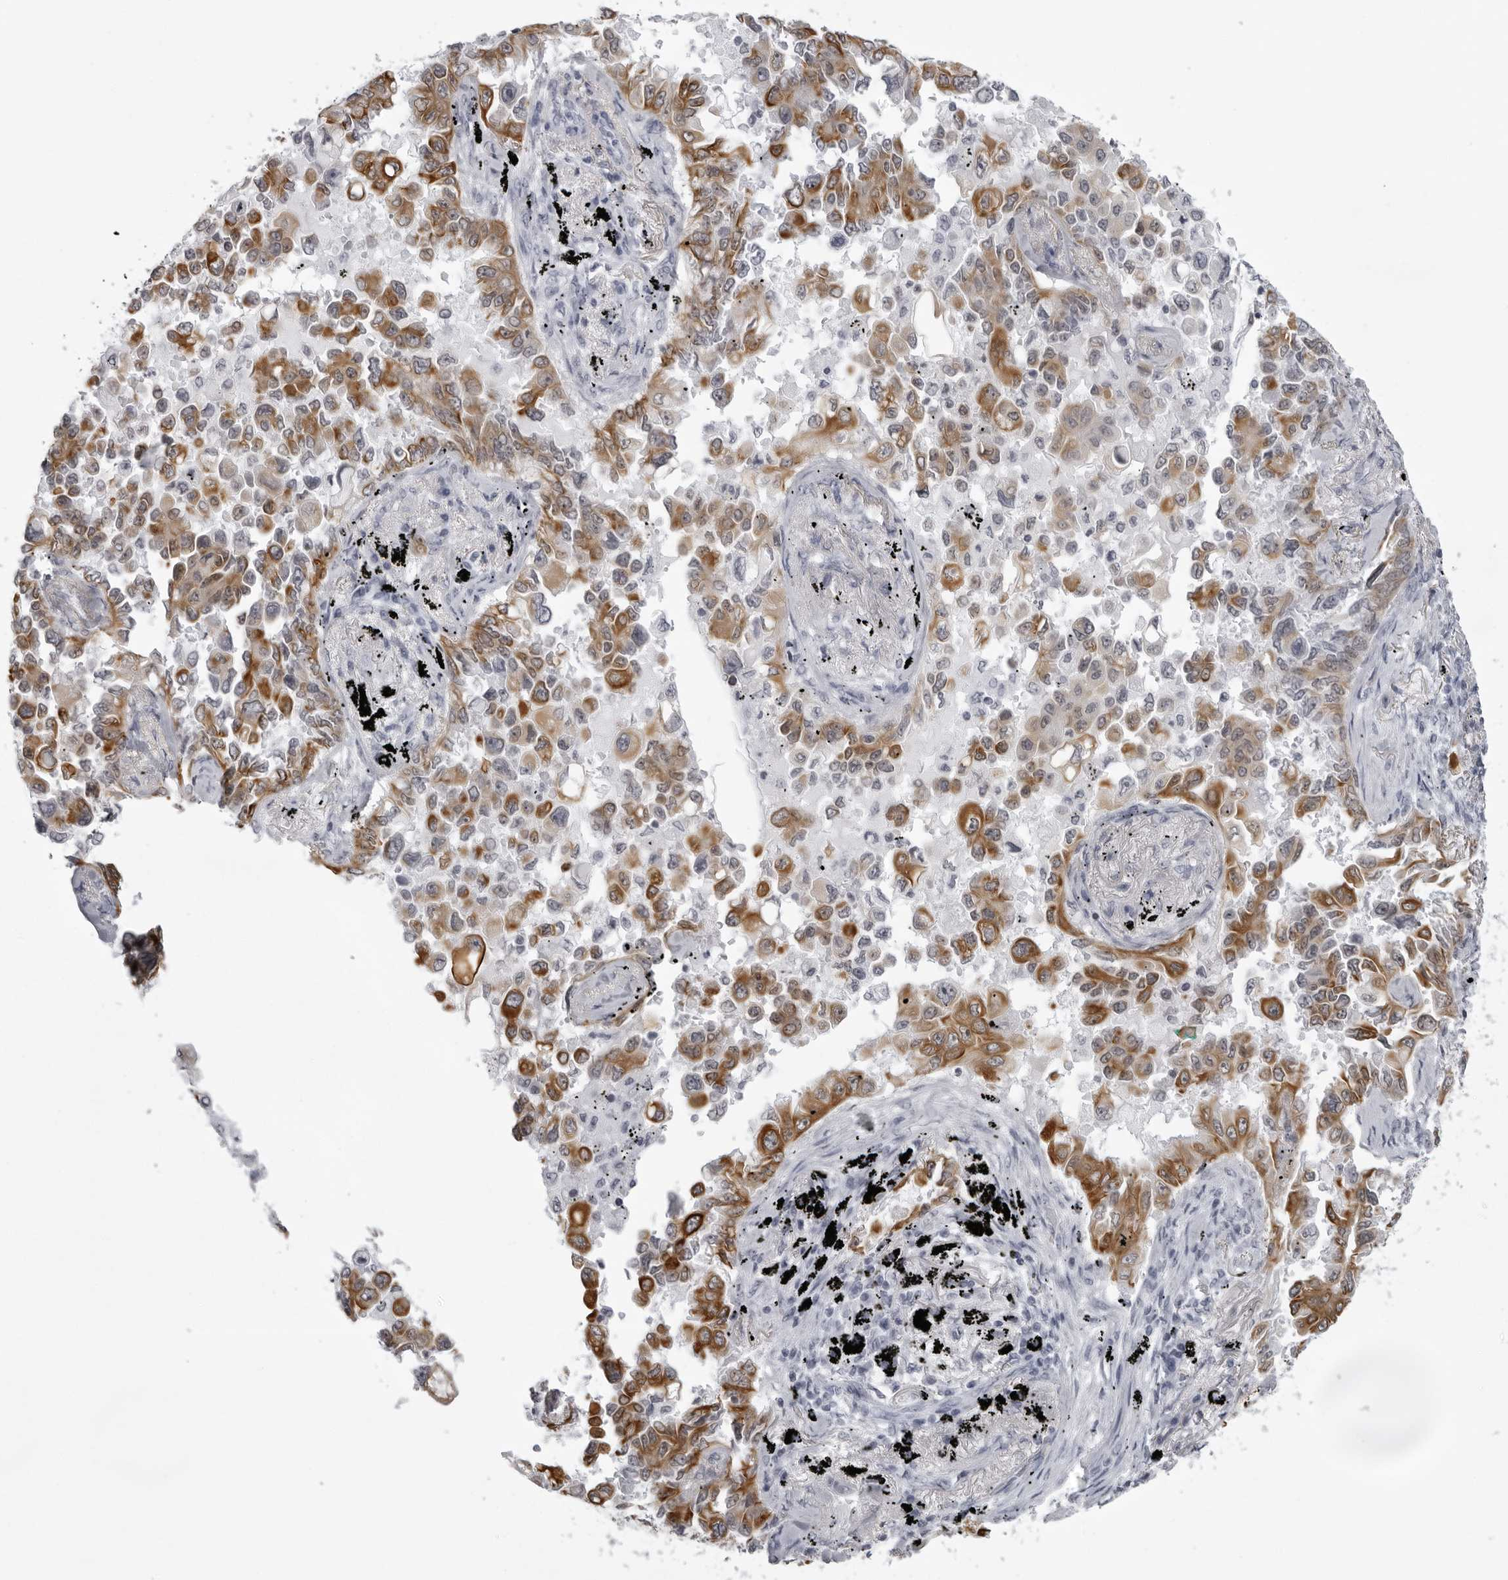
{"staining": {"intensity": "moderate", "quantity": ">75%", "location": "cytoplasmic/membranous"}, "tissue": "lung cancer", "cell_type": "Tumor cells", "image_type": "cancer", "snomed": [{"axis": "morphology", "description": "Adenocarcinoma, NOS"}, {"axis": "topography", "description": "Lung"}], "caption": "Immunohistochemistry photomicrograph of lung cancer stained for a protein (brown), which displays medium levels of moderate cytoplasmic/membranous positivity in about >75% of tumor cells.", "gene": "UROD", "patient": {"sex": "female", "age": 67}}